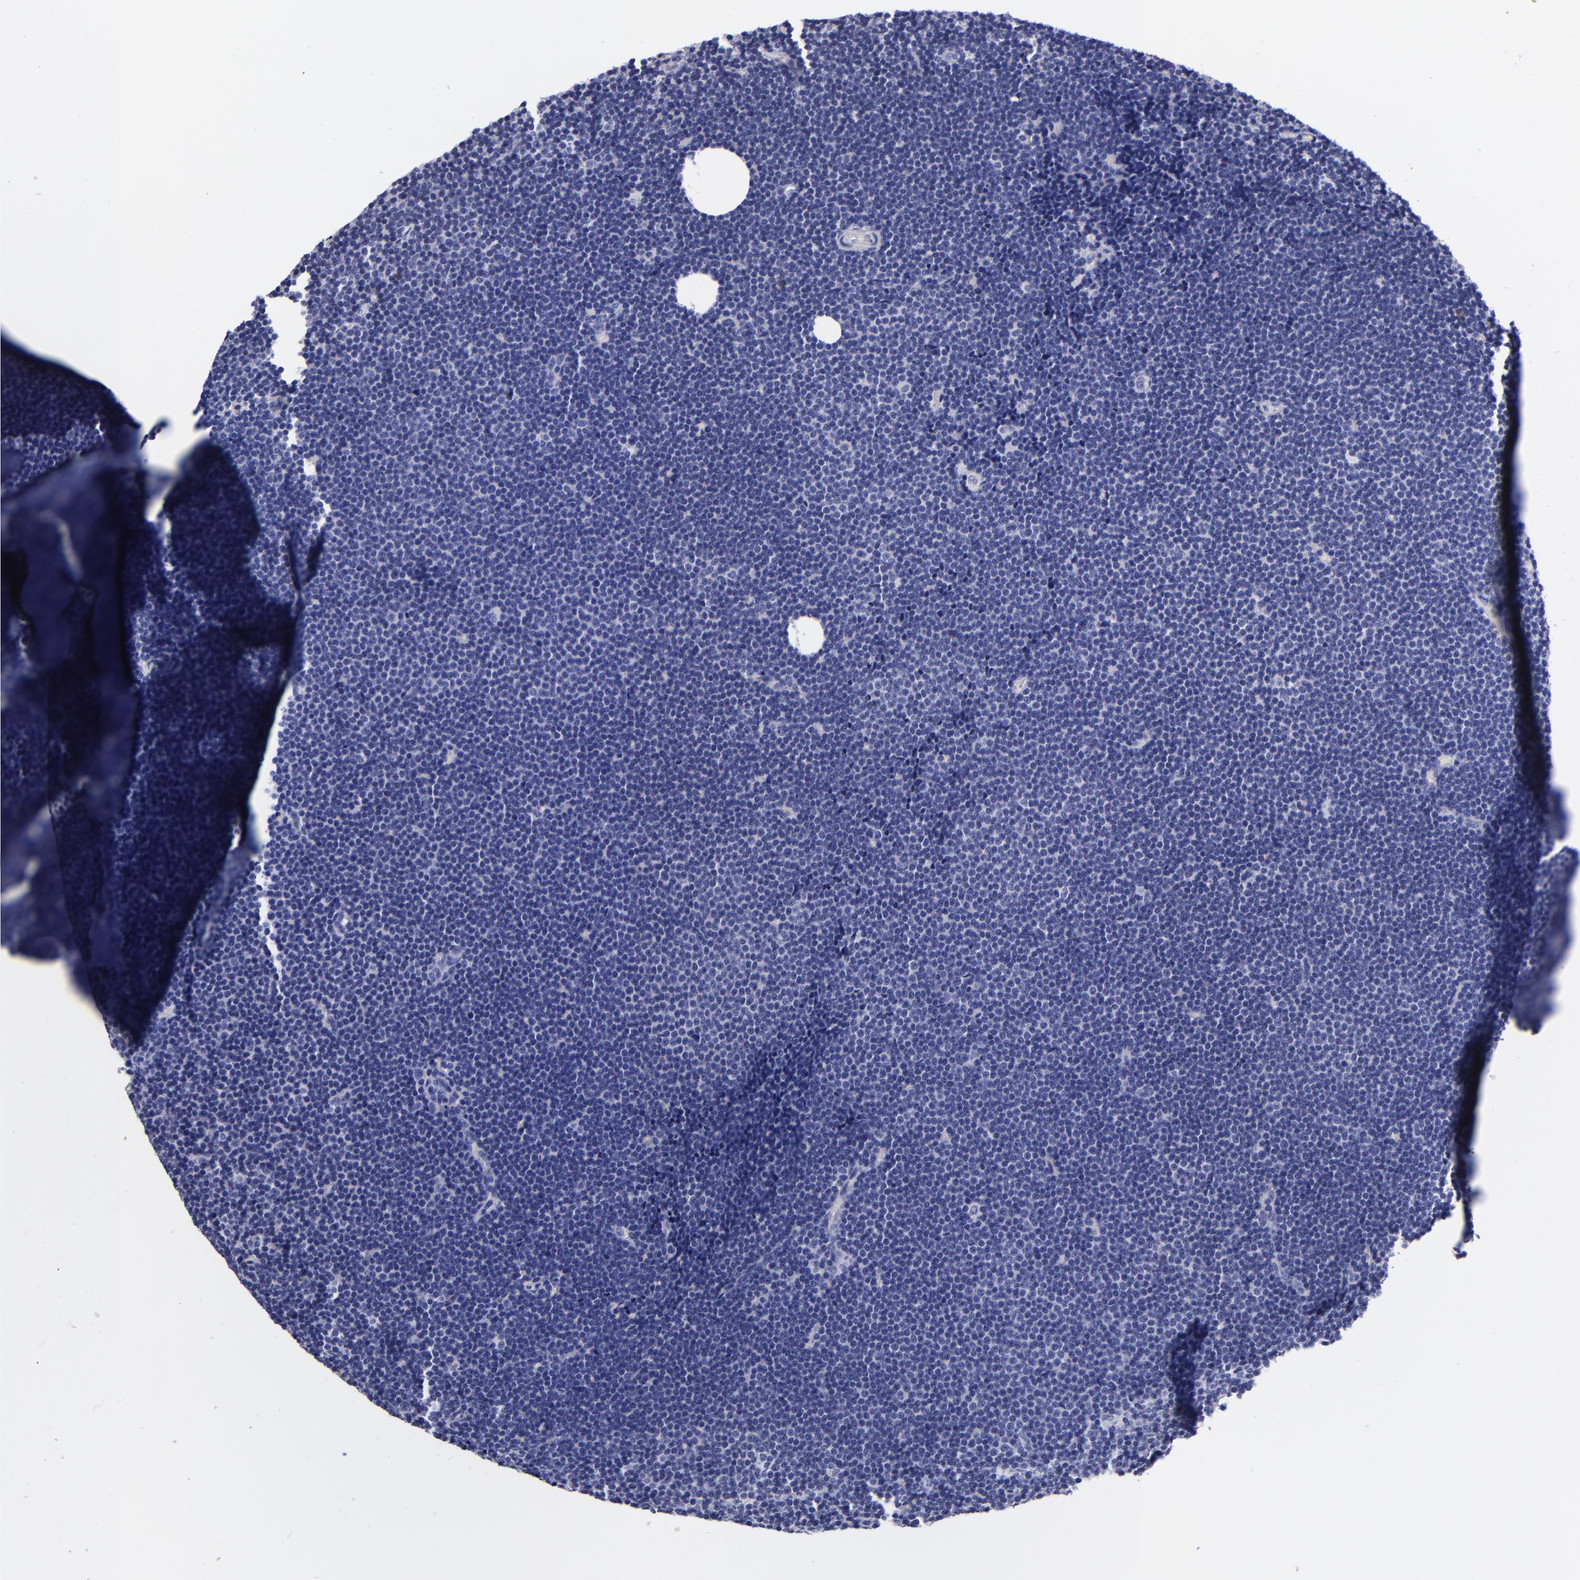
{"staining": {"intensity": "negative", "quantity": "none", "location": "none"}, "tissue": "lymphoma", "cell_type": "Tumor cells", "image_type": "cancer", "snomed": [{"axis": "morphology", "description": "Malignant lymphoma, non-Hodgkin's type, Low grade"}, {"axis": "topography", "description": "Lymph node"}], "caption": "This is an immunohistochemistry (IHC) histopathology image of human low-grade malignant lymphoma, non-Hodgkin's type. There is no positivity in tumor cells.", "gene": "SV2A", "patient": {"sex": "female", "age": 73}}